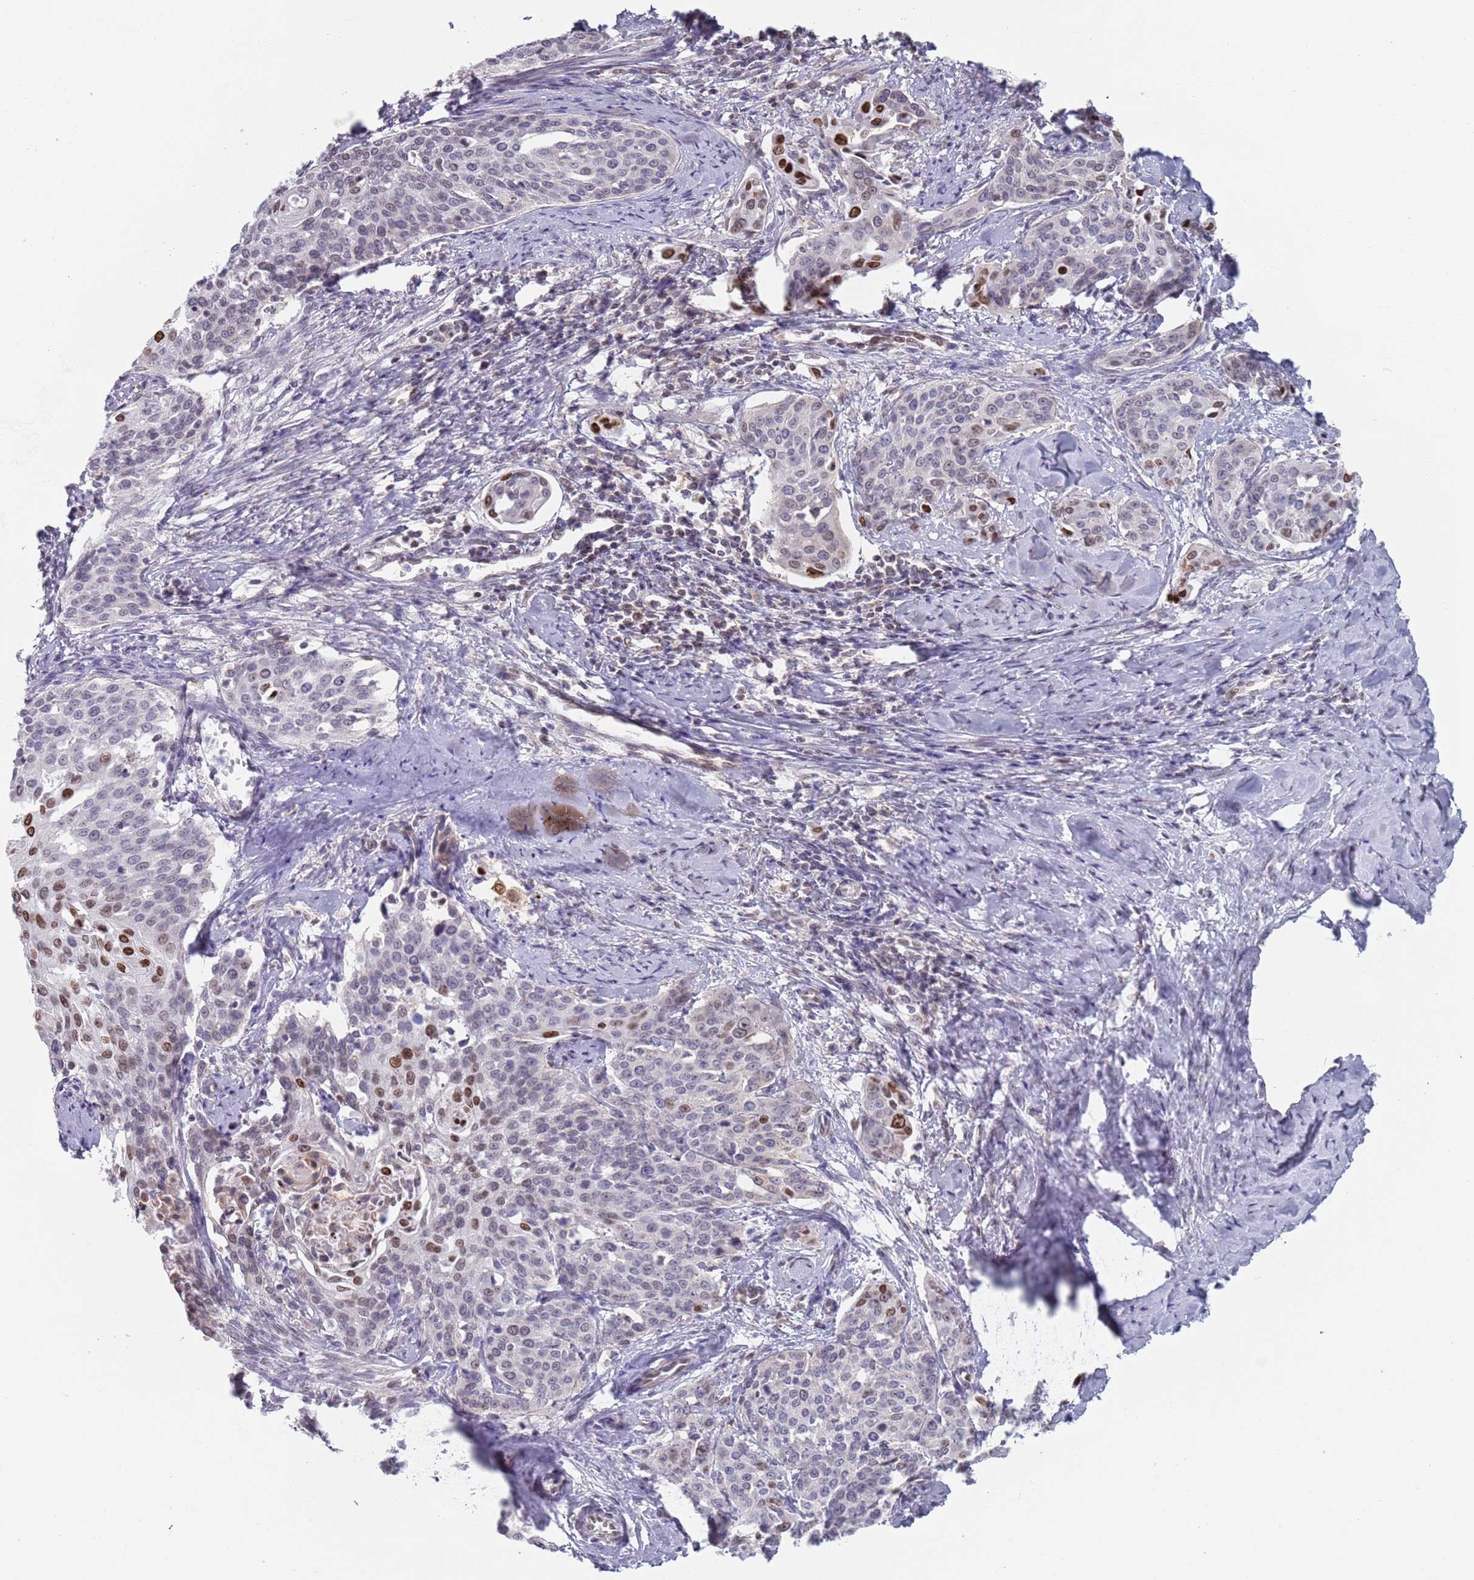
{"staining": {"intensity": "strong", "quantity": "<25%", "location": "nuclear"}, "tissue": "cervical cancer", "cell_type": "Tumor cells", "image_type": "cancer", "snomed": [{"axis": "morphology", "description": "Squamous cell carcinoma, NOS"}, {"axis": "topography", "description": "Cervix"}], "caption": "The micrograph displays staining of squamous cell carcinoma (cervical), revealing strong nuclear protein positivity (brown color) within tumor cells. (DAB (3,3'-diaminobenzidine) IHC, brown staining for protein, blue staining for nuclei).", "gene": "MFSD12", "patient": {"sex": "female", "age": 44}}